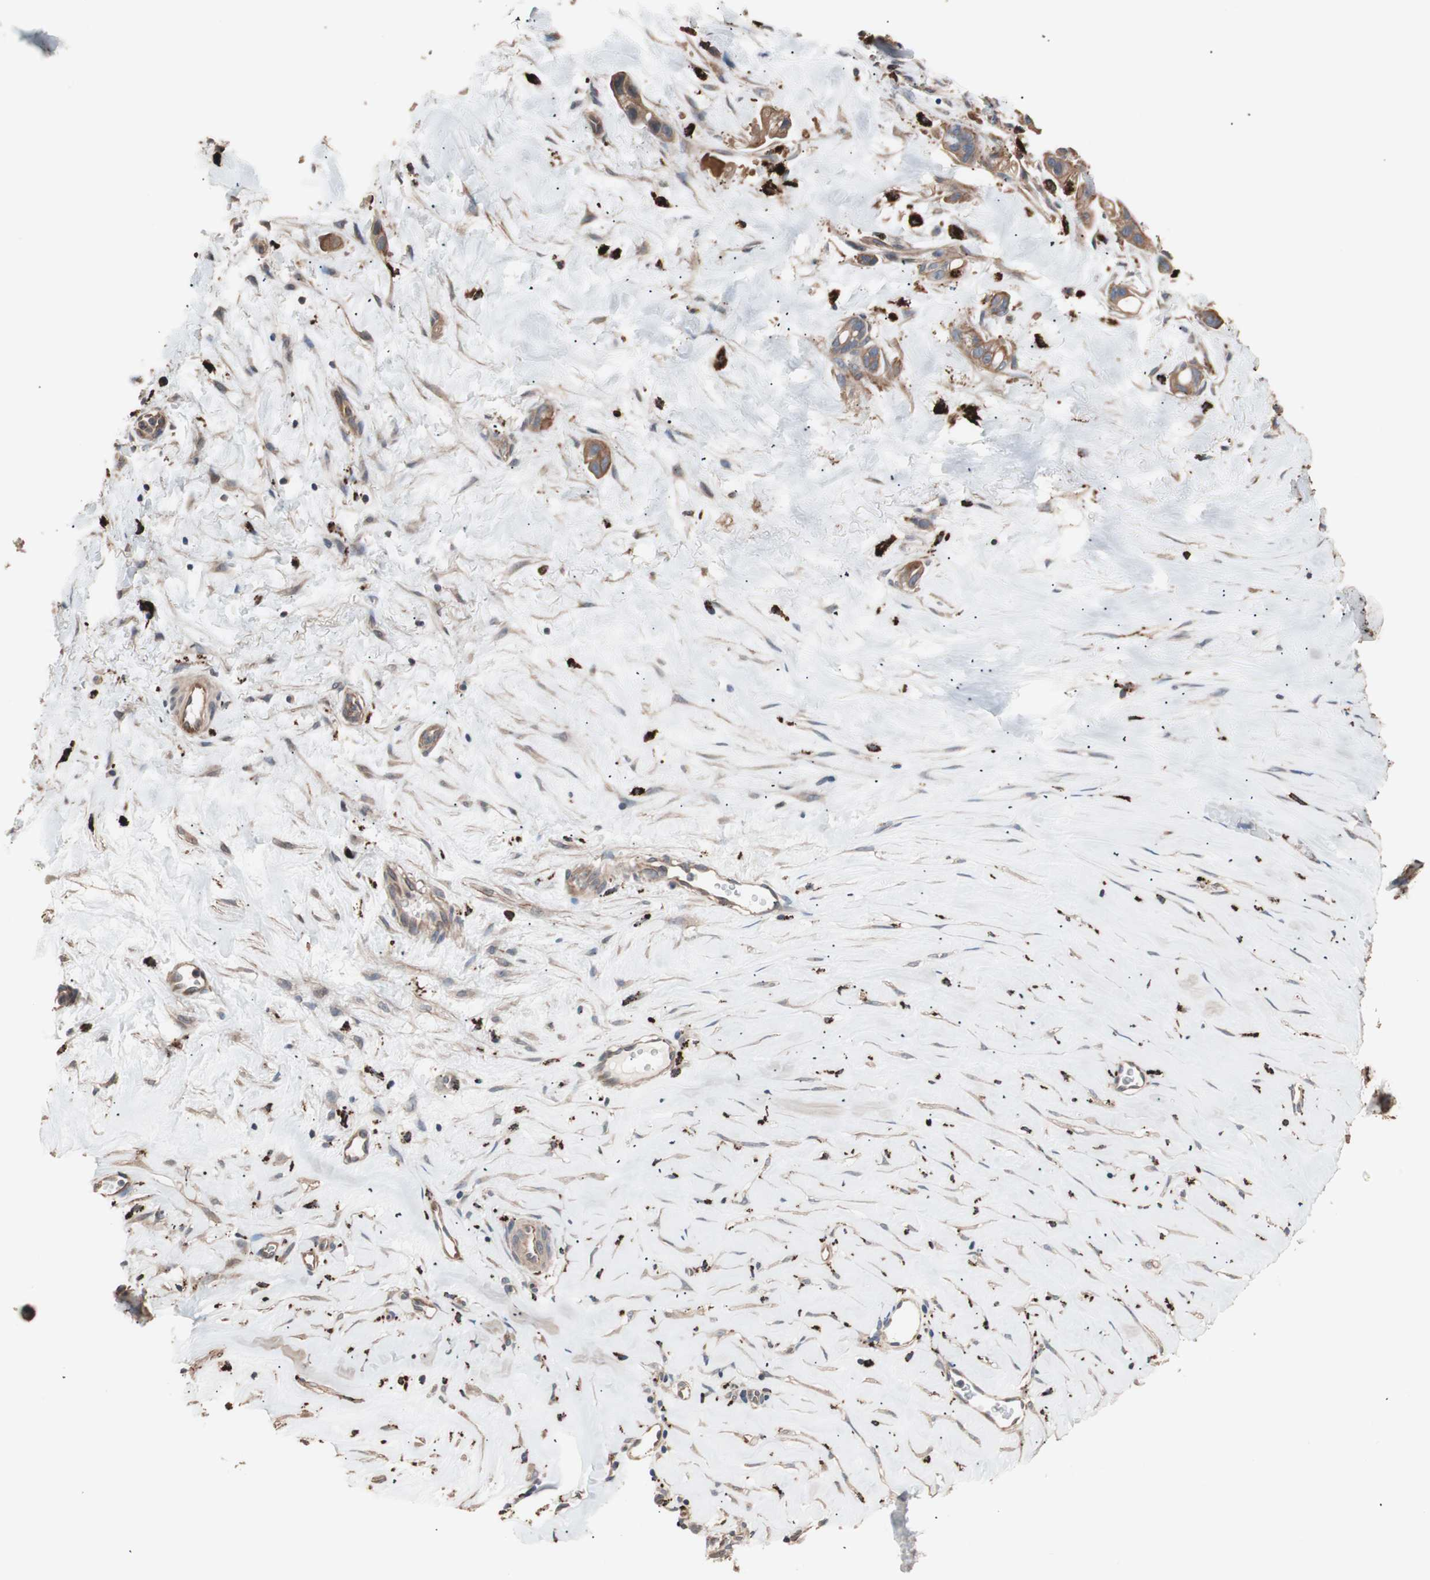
{"staining": {"intensity": "moderate", "quantity": ">75%", "location": "cytoplasmic/membranous"}, "tissue": "liver cancer", "cell_type": "Tumor cells", "image_type": "cancer", "snomed": [{"axis": "morphology", "description": "Cholangiocarcinoma"}, {"axis": "topography", "description": "Liver"}], "caption": "Protein staining by IHC displays moderate cytoplasmic/membranous positivity in approximately >75% of tumor cells in liver cancer (cholangiocarcinoma). (DAB (3,3'-diaminobenzidine) IHC, brown staining for protein, blue staining for nuclei).", "gene": "CCT3", "patient": {"sex": "female", "age": 65}}